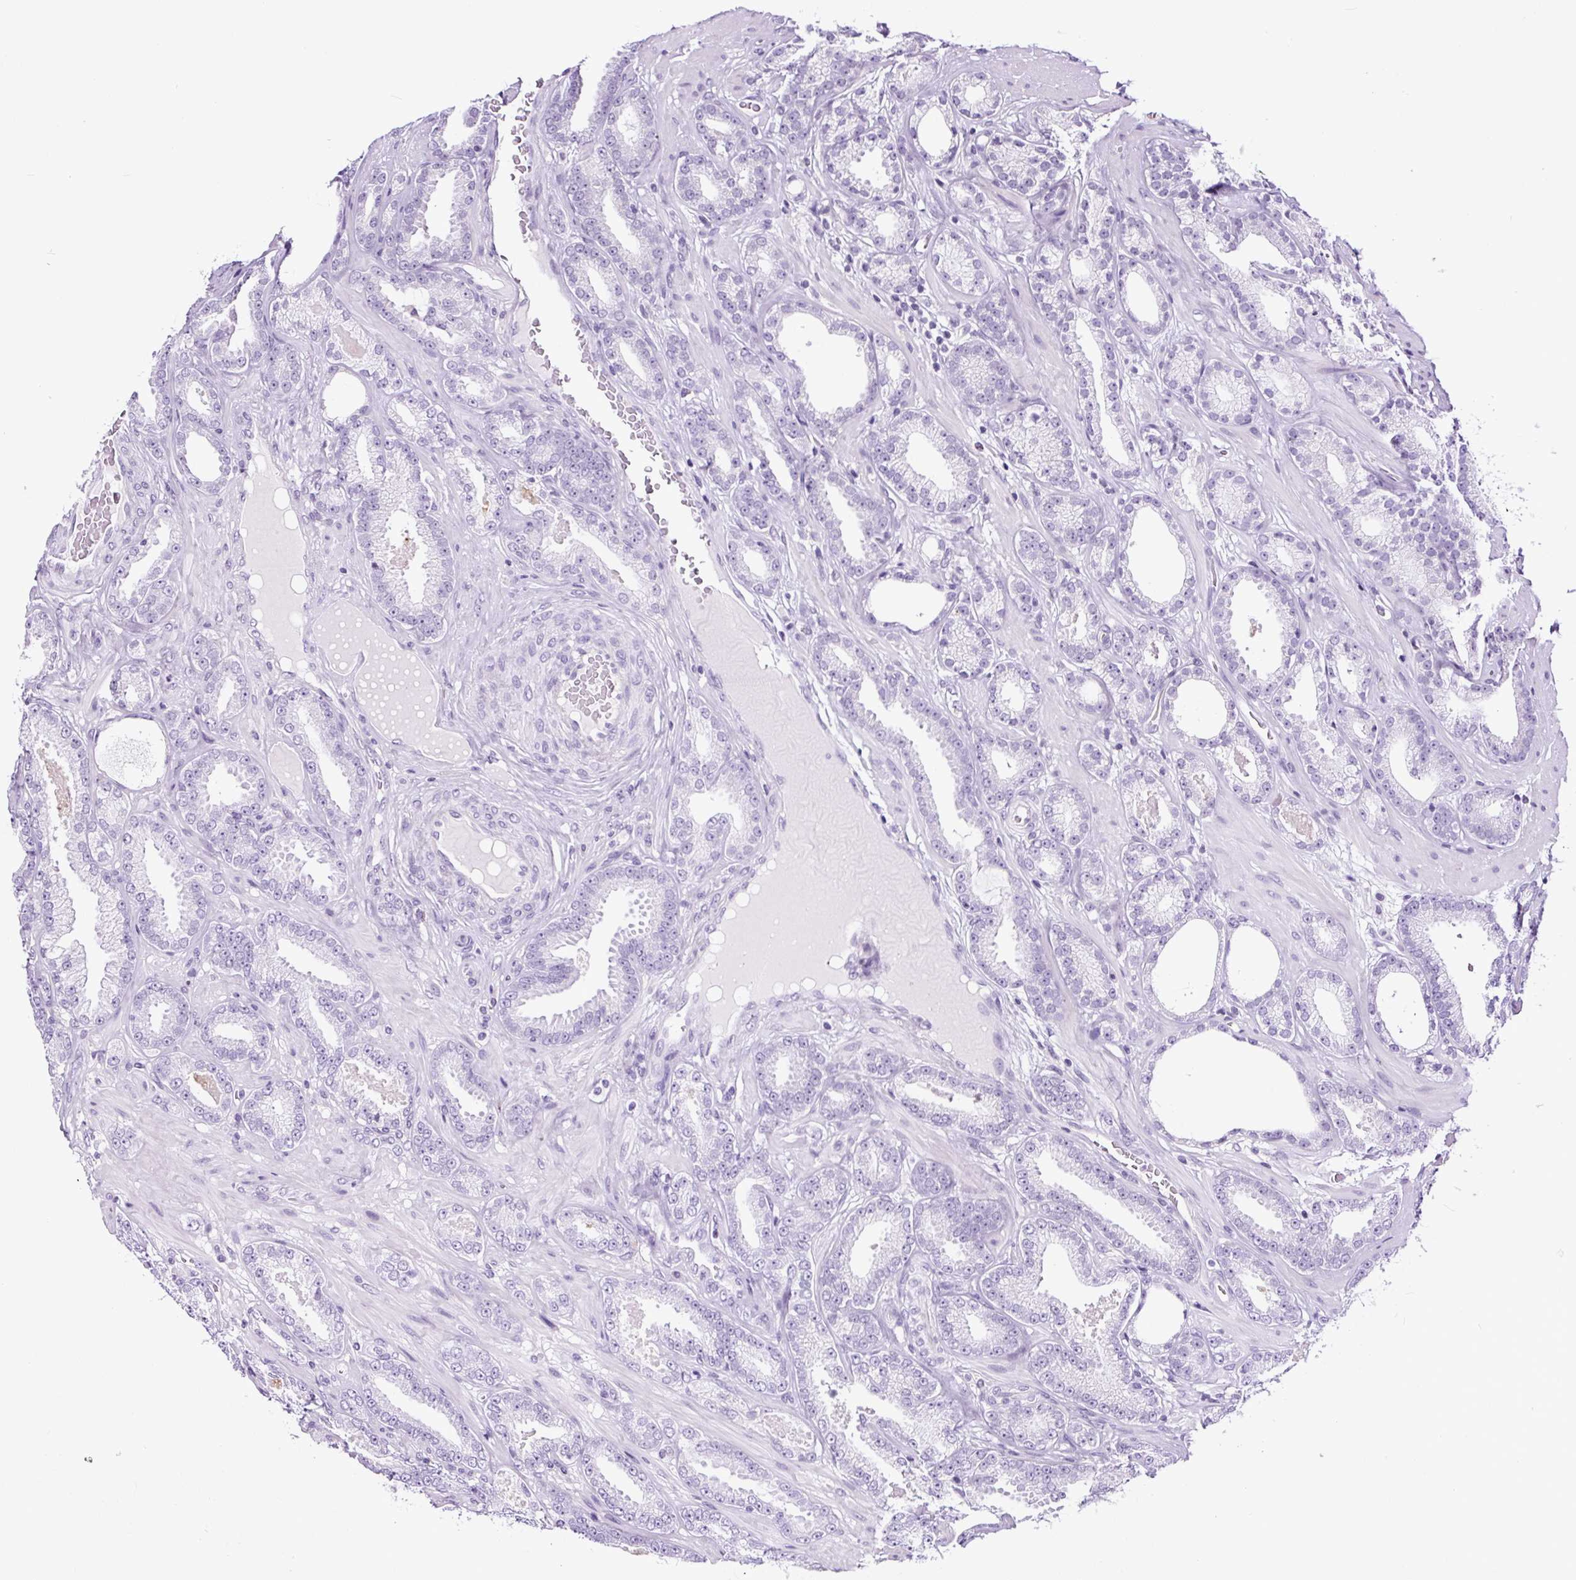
{"staining": {"intensity": "negative", "quantity": "none", "location": "none"}, "tissue": "prostate cancer", "cell_type": "Tumor cells", "image_type": "cancer", "snomed": [{"axis": "morphology", "description": "Adenocarcinoma, Low grade"}, {"axis": "topography", "description": "Prostate"}], "caption": "Protein analysis of adenocarcinoma (low-grade) (prostate) displays no significant expression in tumor cells. (DAB (3,3'-diaminobenzidine) immunohistochemistry, high magnification).", "gene": "TAFA3", "patient": {"sex": "male", "age": 61}}